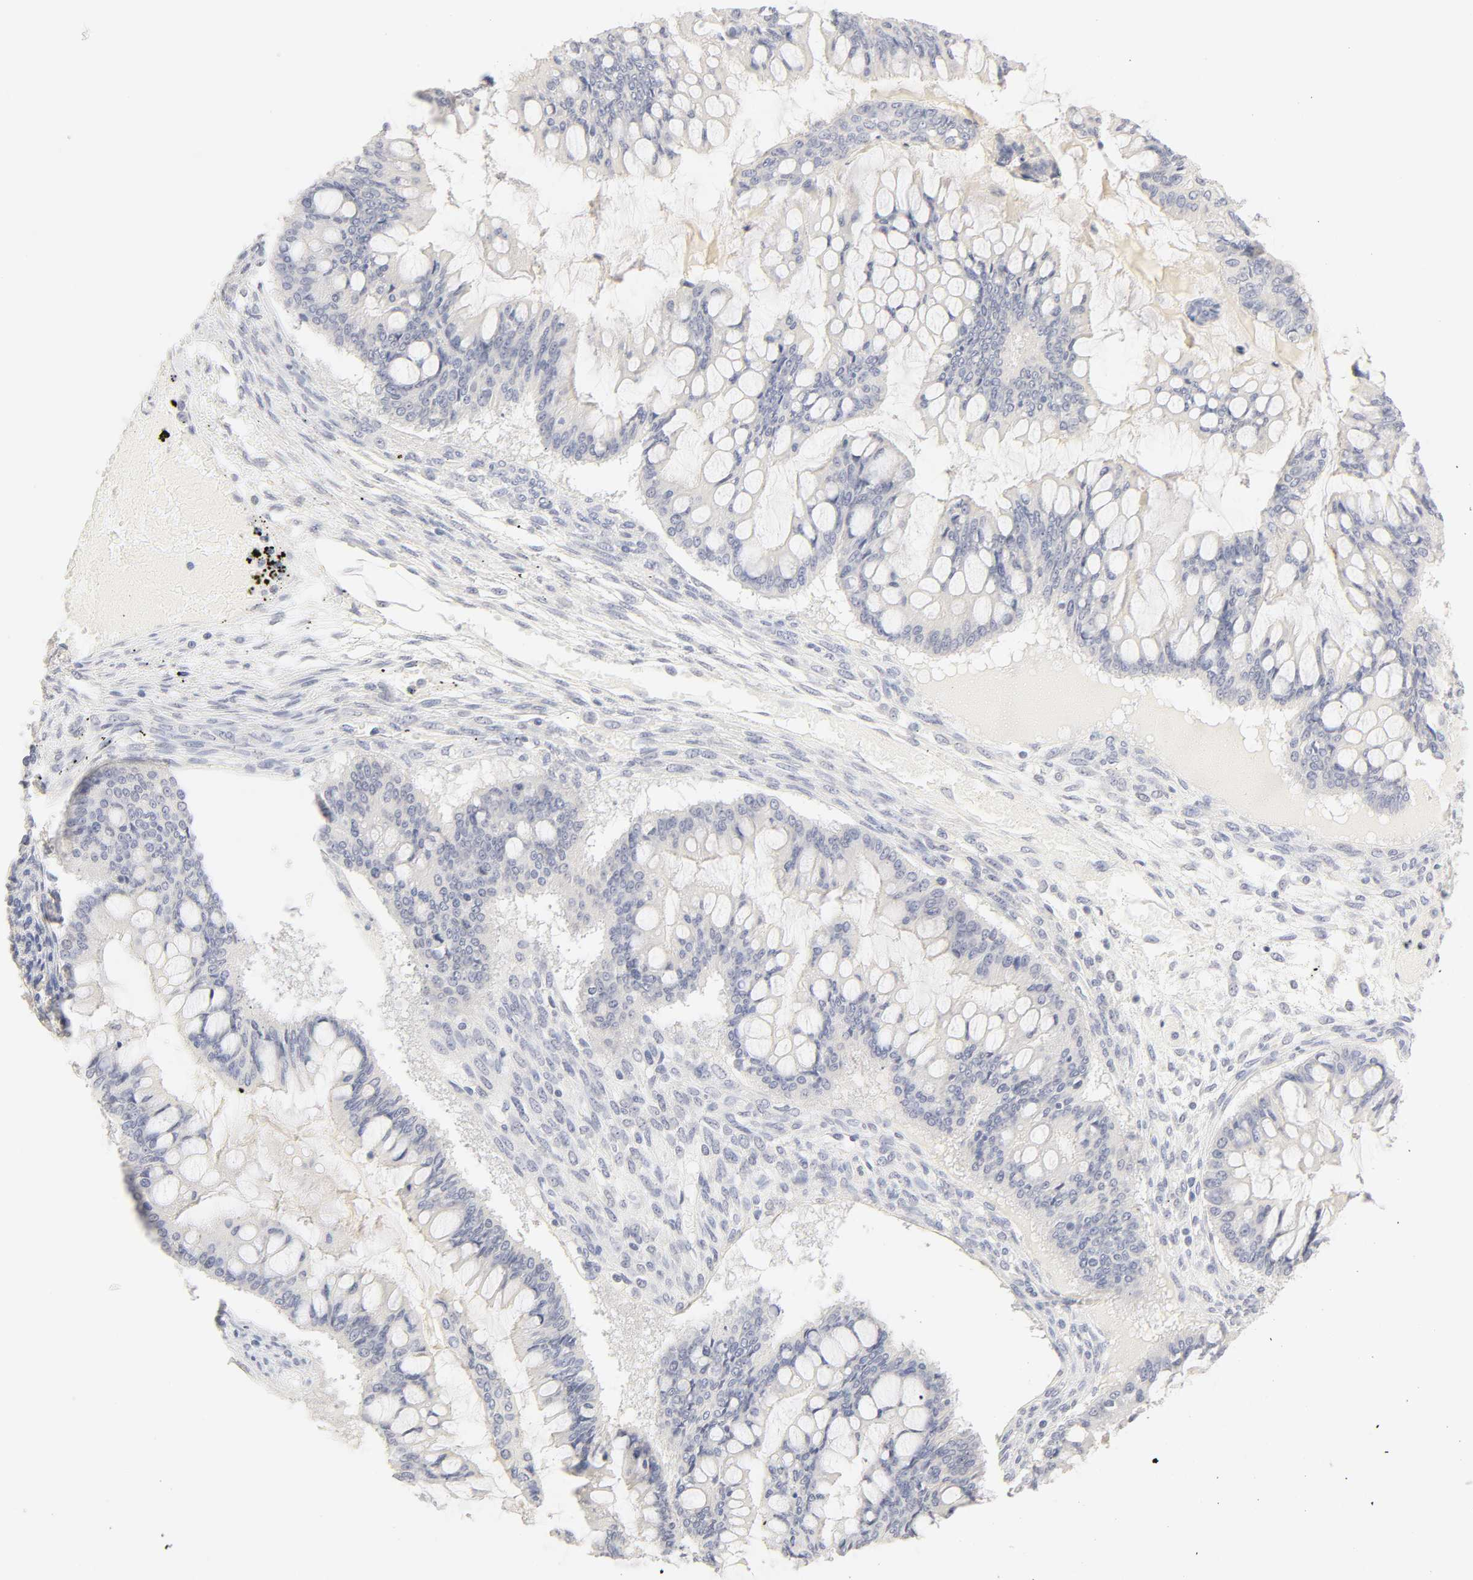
{"staining": {"intensity": "negative", "quantity": "none", "location": "none"}, "tissue": "ovarian cancer", "cell_type": "Tumor cells", "image_type": "cancer", "snomed": [{"axis": "morphology", "description": "Cystadenocarcinoma, mucinous, NOS"}, {"axis": "topography", "description": "Ovary"}], "caption": "Immunohistochemistry micrograph of neoplastic tissue: ovarian cancer (mucinous cystadenocarcinoma) stained with DAB exhibits no significant protein staining in tumor cells.", "gene": "CYP4B1", "patient": {"sex": "female", "age": 73}}